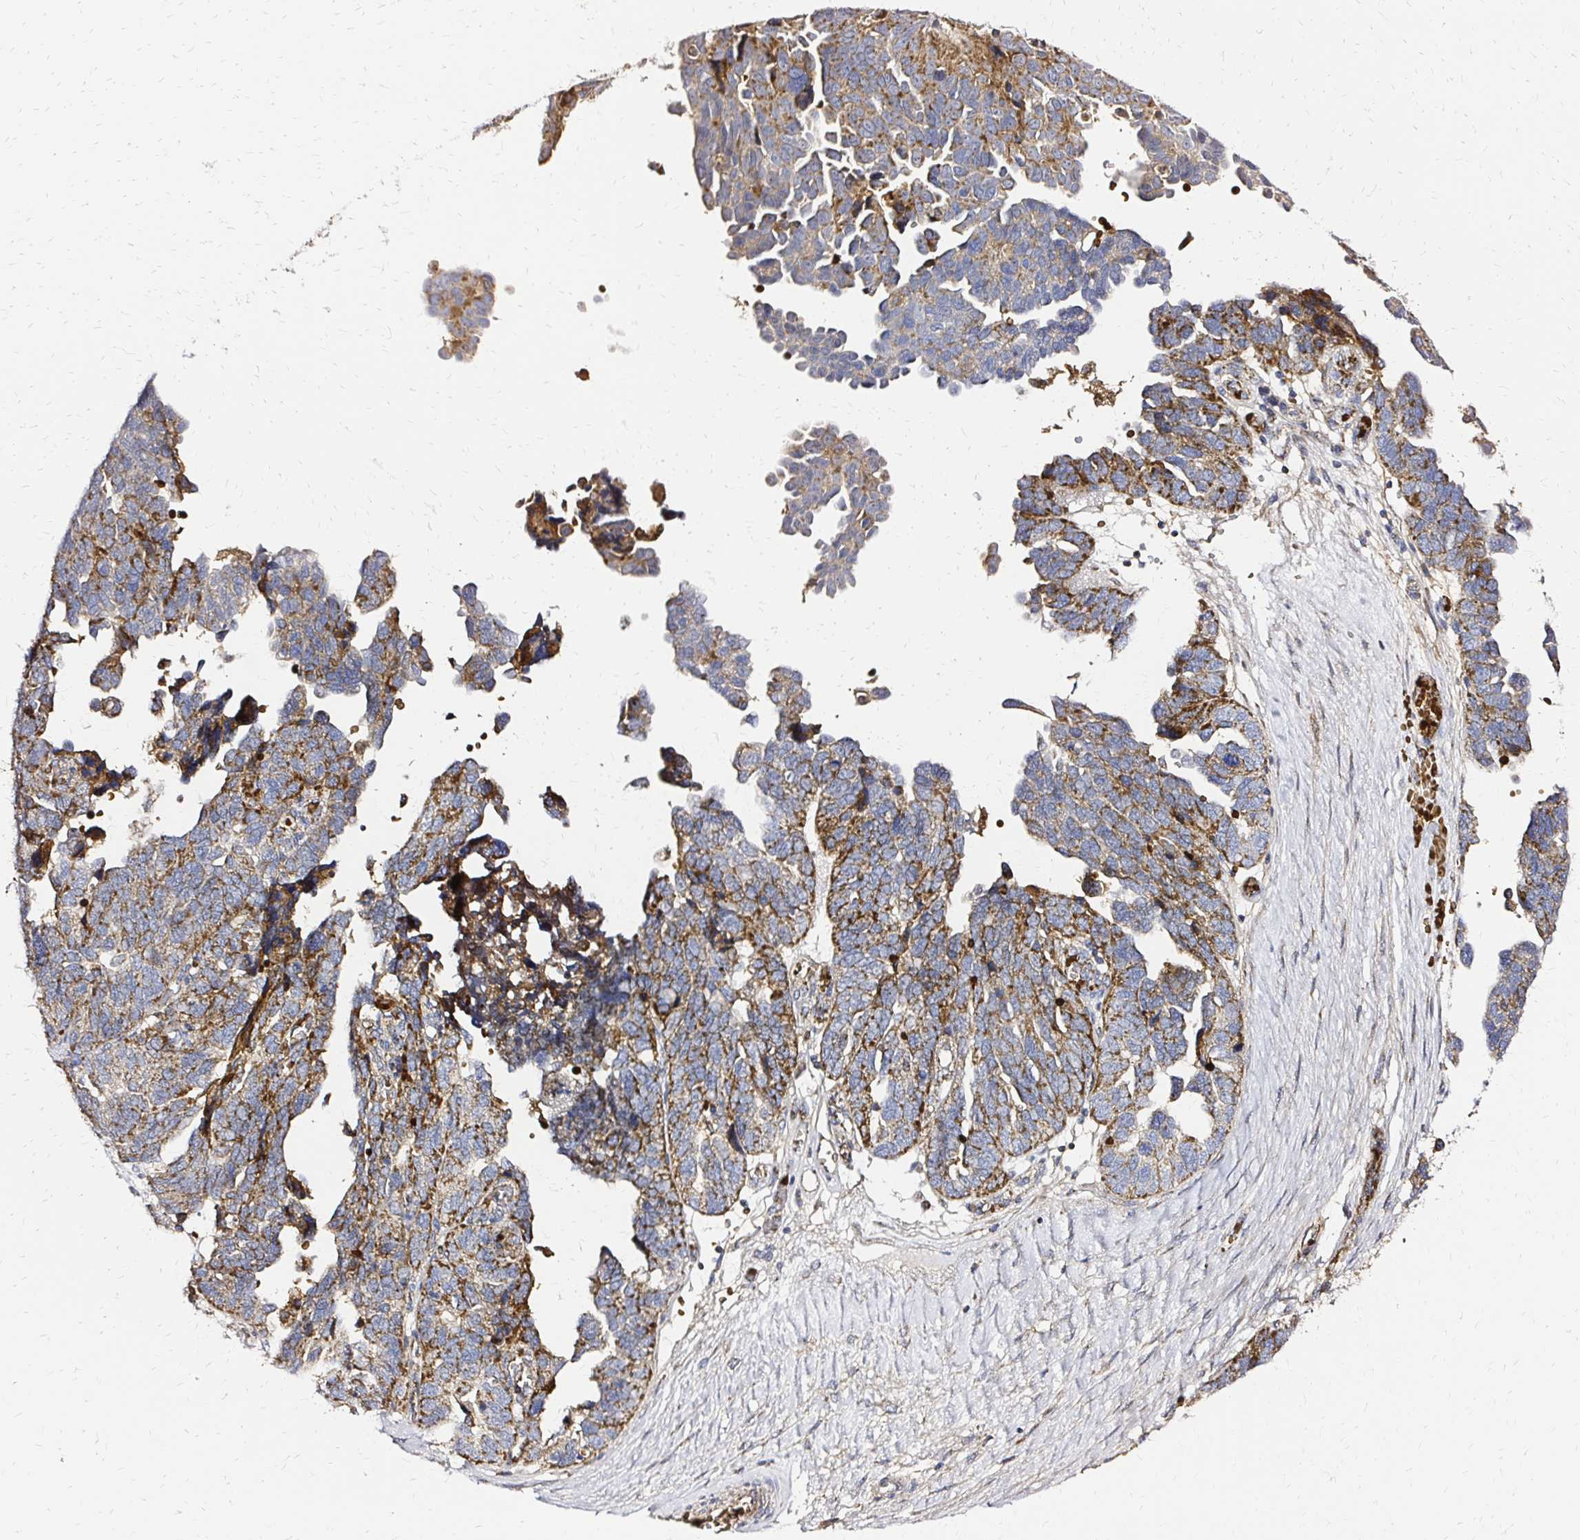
{"staining": {"intensity": "moderate", "quantity": ">75%", "location": "cytoplasmic/membranous"}, "tissue": "ovarian cancer", "cell_type": "Tumor cells", "image_type": "cancer", "snomed": [{"axis": "morphology", "description": "Cystadenocarcinoma, serous, NOS"}, {"axis": "topography", "description": "Ovary"}], "caption": "Immunohistochemistry photomicrograph of ovarian serous cystadenocarcinoma stained for a protein (brown), which demonstrates medium levels of moderate cytoplasmic/membranous staining in approximately >75% of tumor cells.", "gene": "MRPL13", "patient": {"sex": "female", "age": 64}}